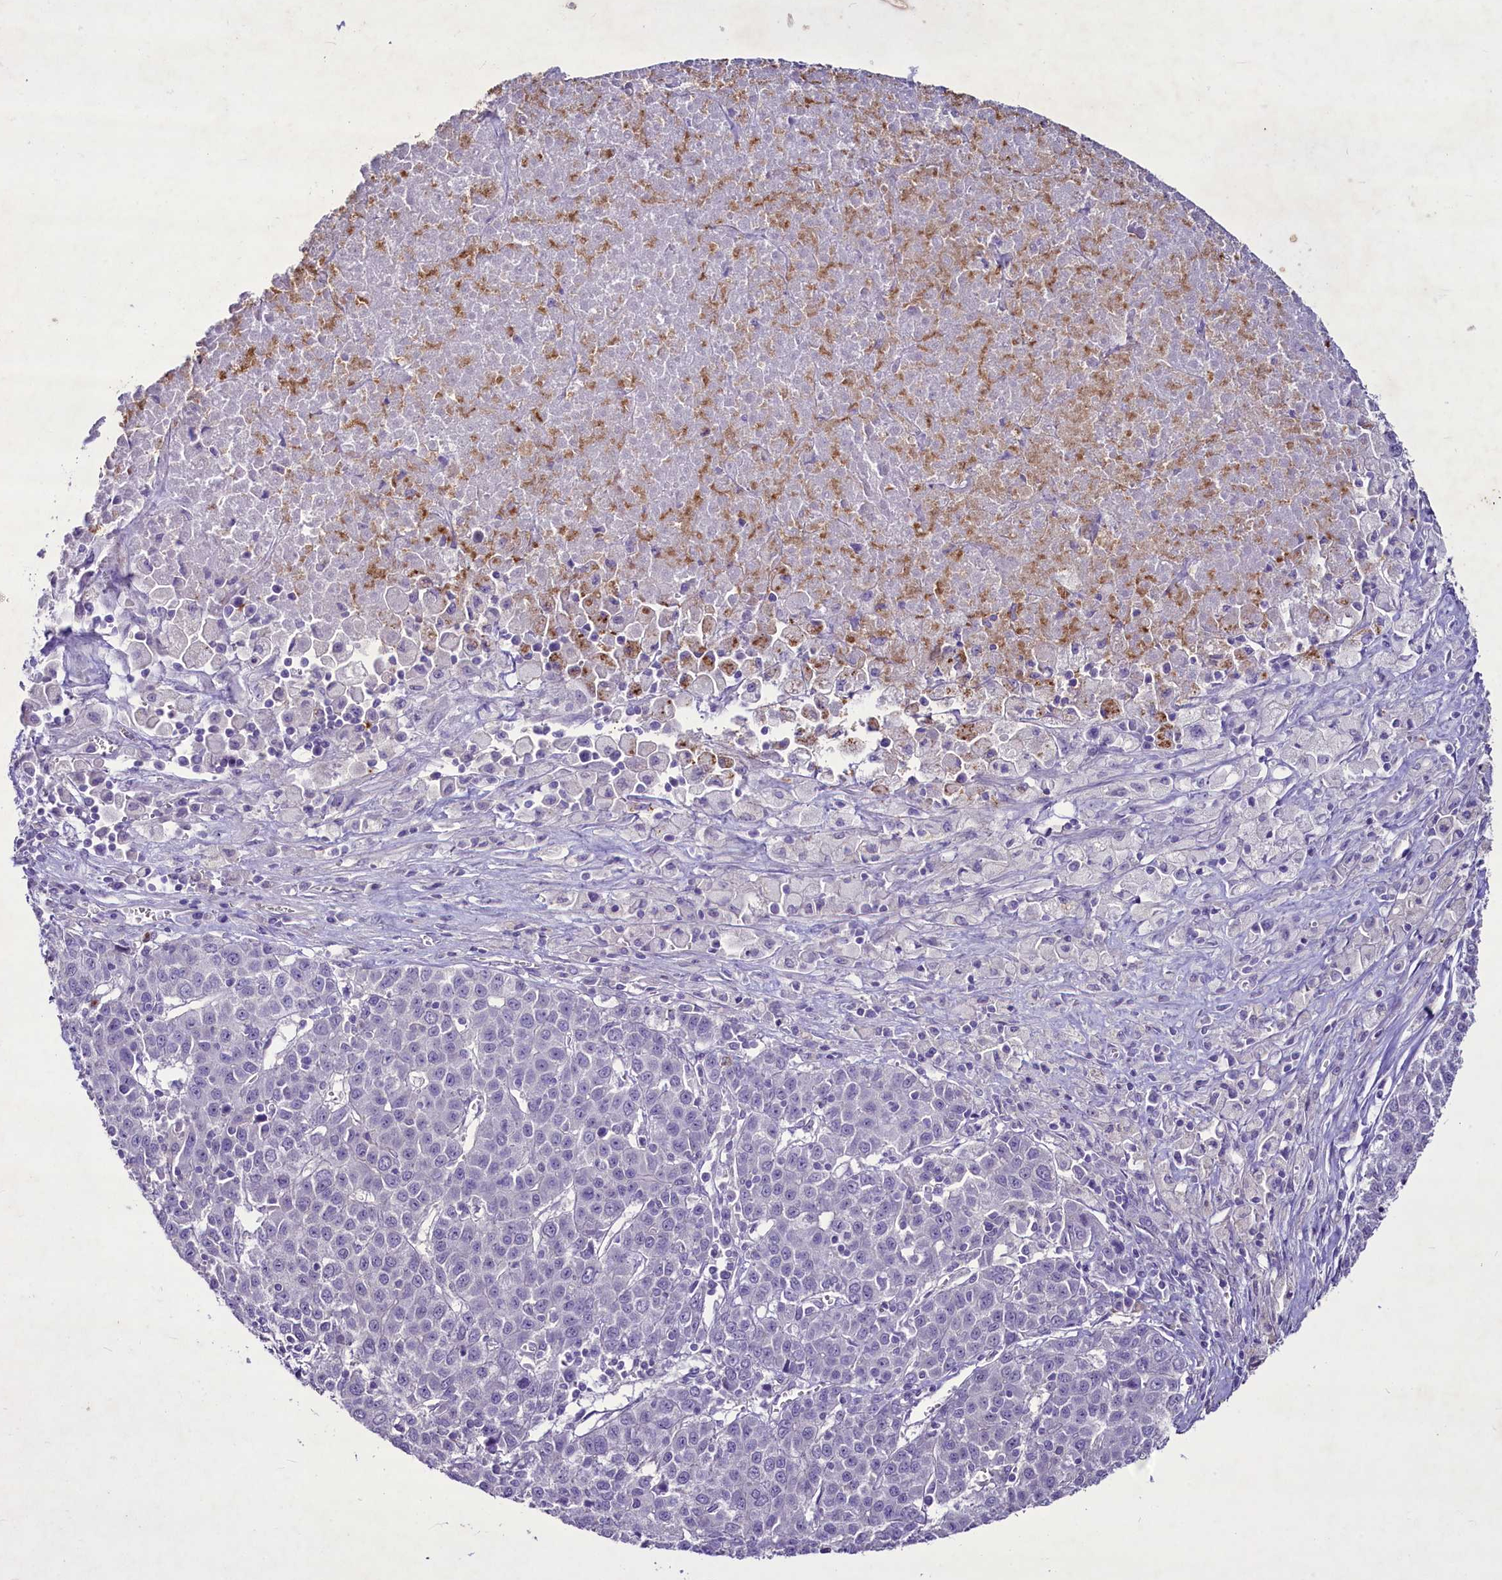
{"staining": {"intensity": "negative", "quantity": "none", "location": "none"}, "tissue": "liver cancer", "cell_type": "Tumor cells", "image_type": "cancer", "snomed": [{"axis": "morphology", "description": "Carcinoma, Hepatocellular, NOS"}, {"axis": "topography", "description": "Liver"}], "caption": "Immunohistochemistry (IHC) of liver hepatocellular carcinoma reveals no staining in tumor cells.", "gene": "FAM209B", "patient": {"sex": "female", "age": 53}}